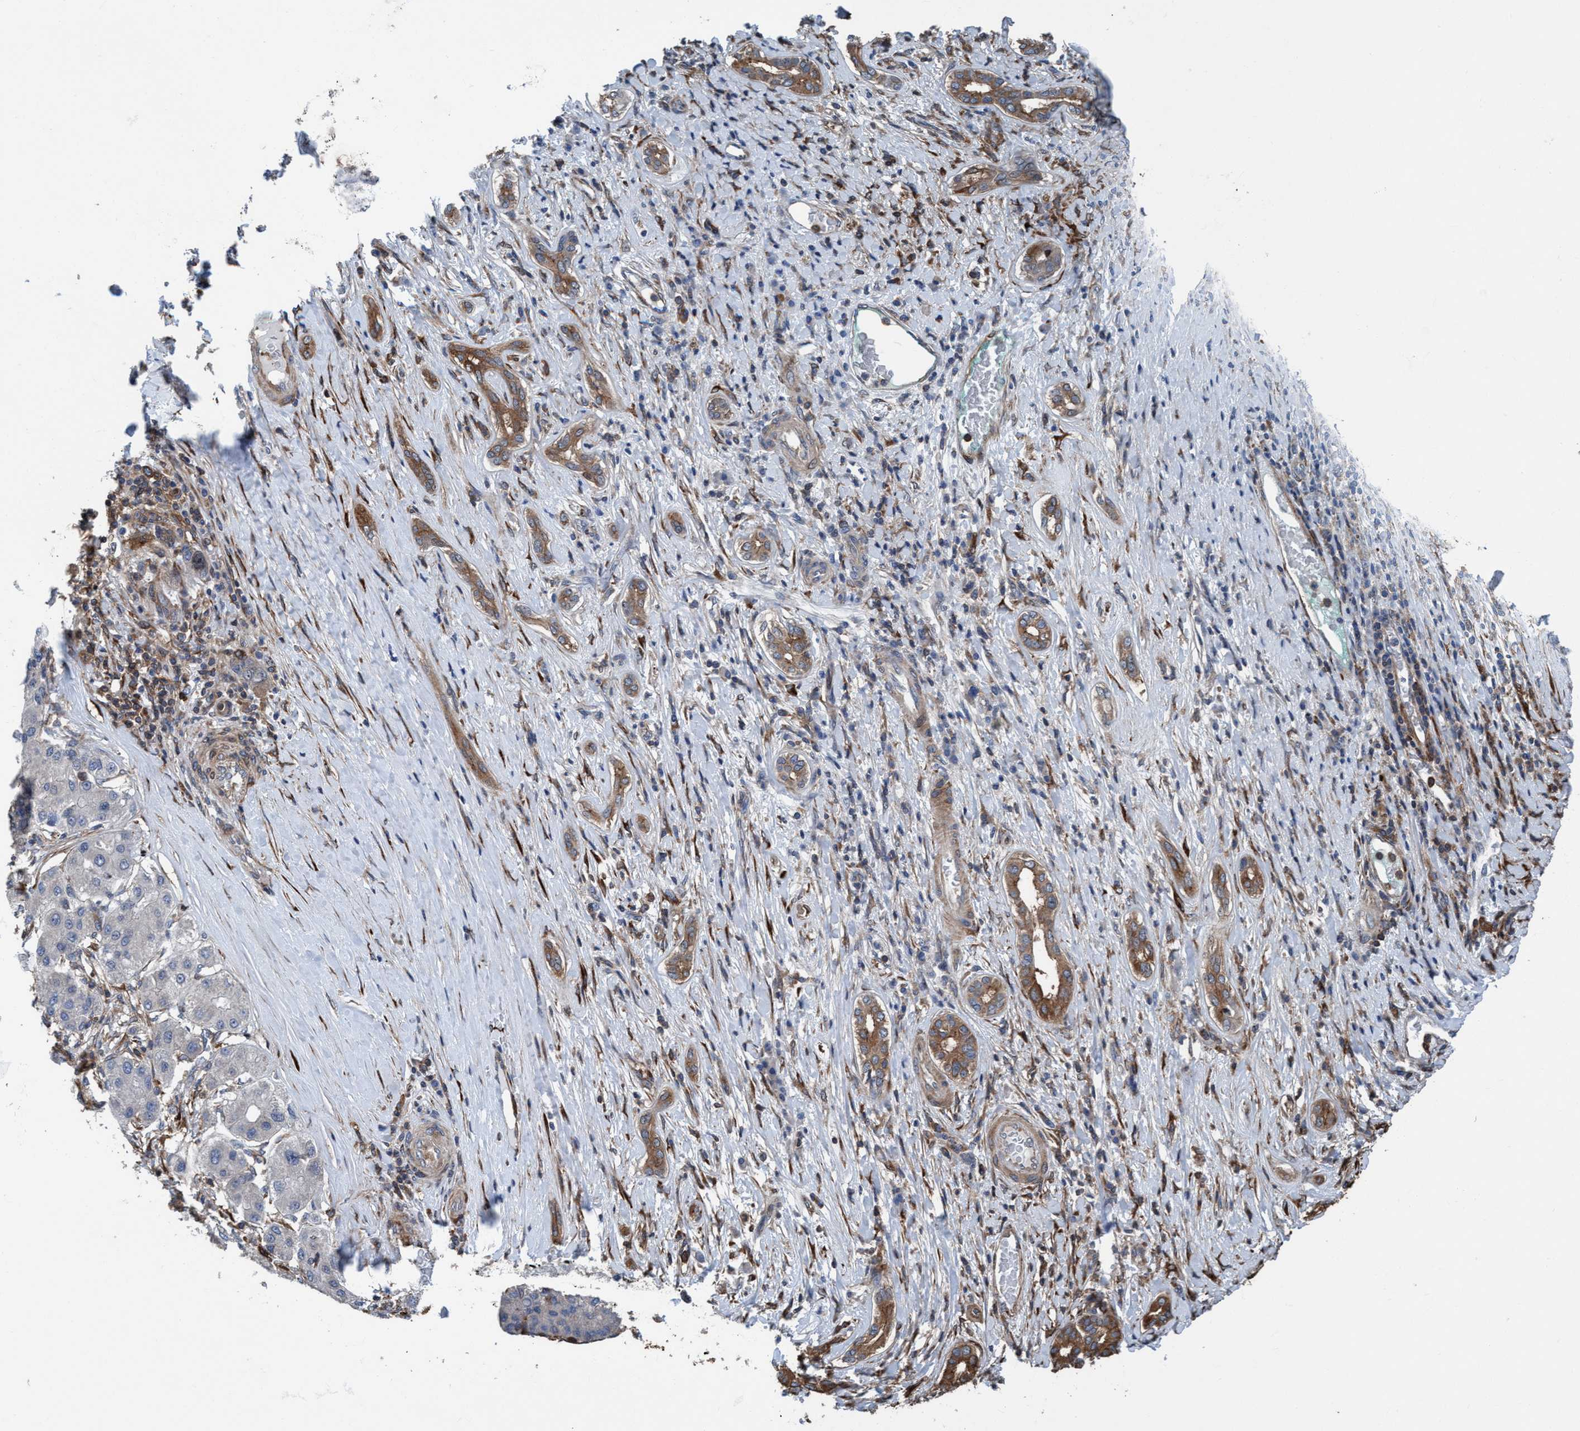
{"staining": {"intensity": "negative", "quantity": "none", "location": "none"}, "tissue": "liver cancer", "cell_type": "Tumor cells", "image_type": "cancer", "snomed": [{"axis": "morphology", "description": "Carcinoma, Hepatocellular, NOS"}, {"axis": "topography", "description": "Liver"}], "caption": "High magnification brightfield microscopy of liver cancer (hepatocellular carcinoma) stained with DAB (brown) and counterstained with hematoxylin (blue): tumor cells show no significant staining.", "gene": "NMT1", "patient": {"sex": "male", "age": 65}}